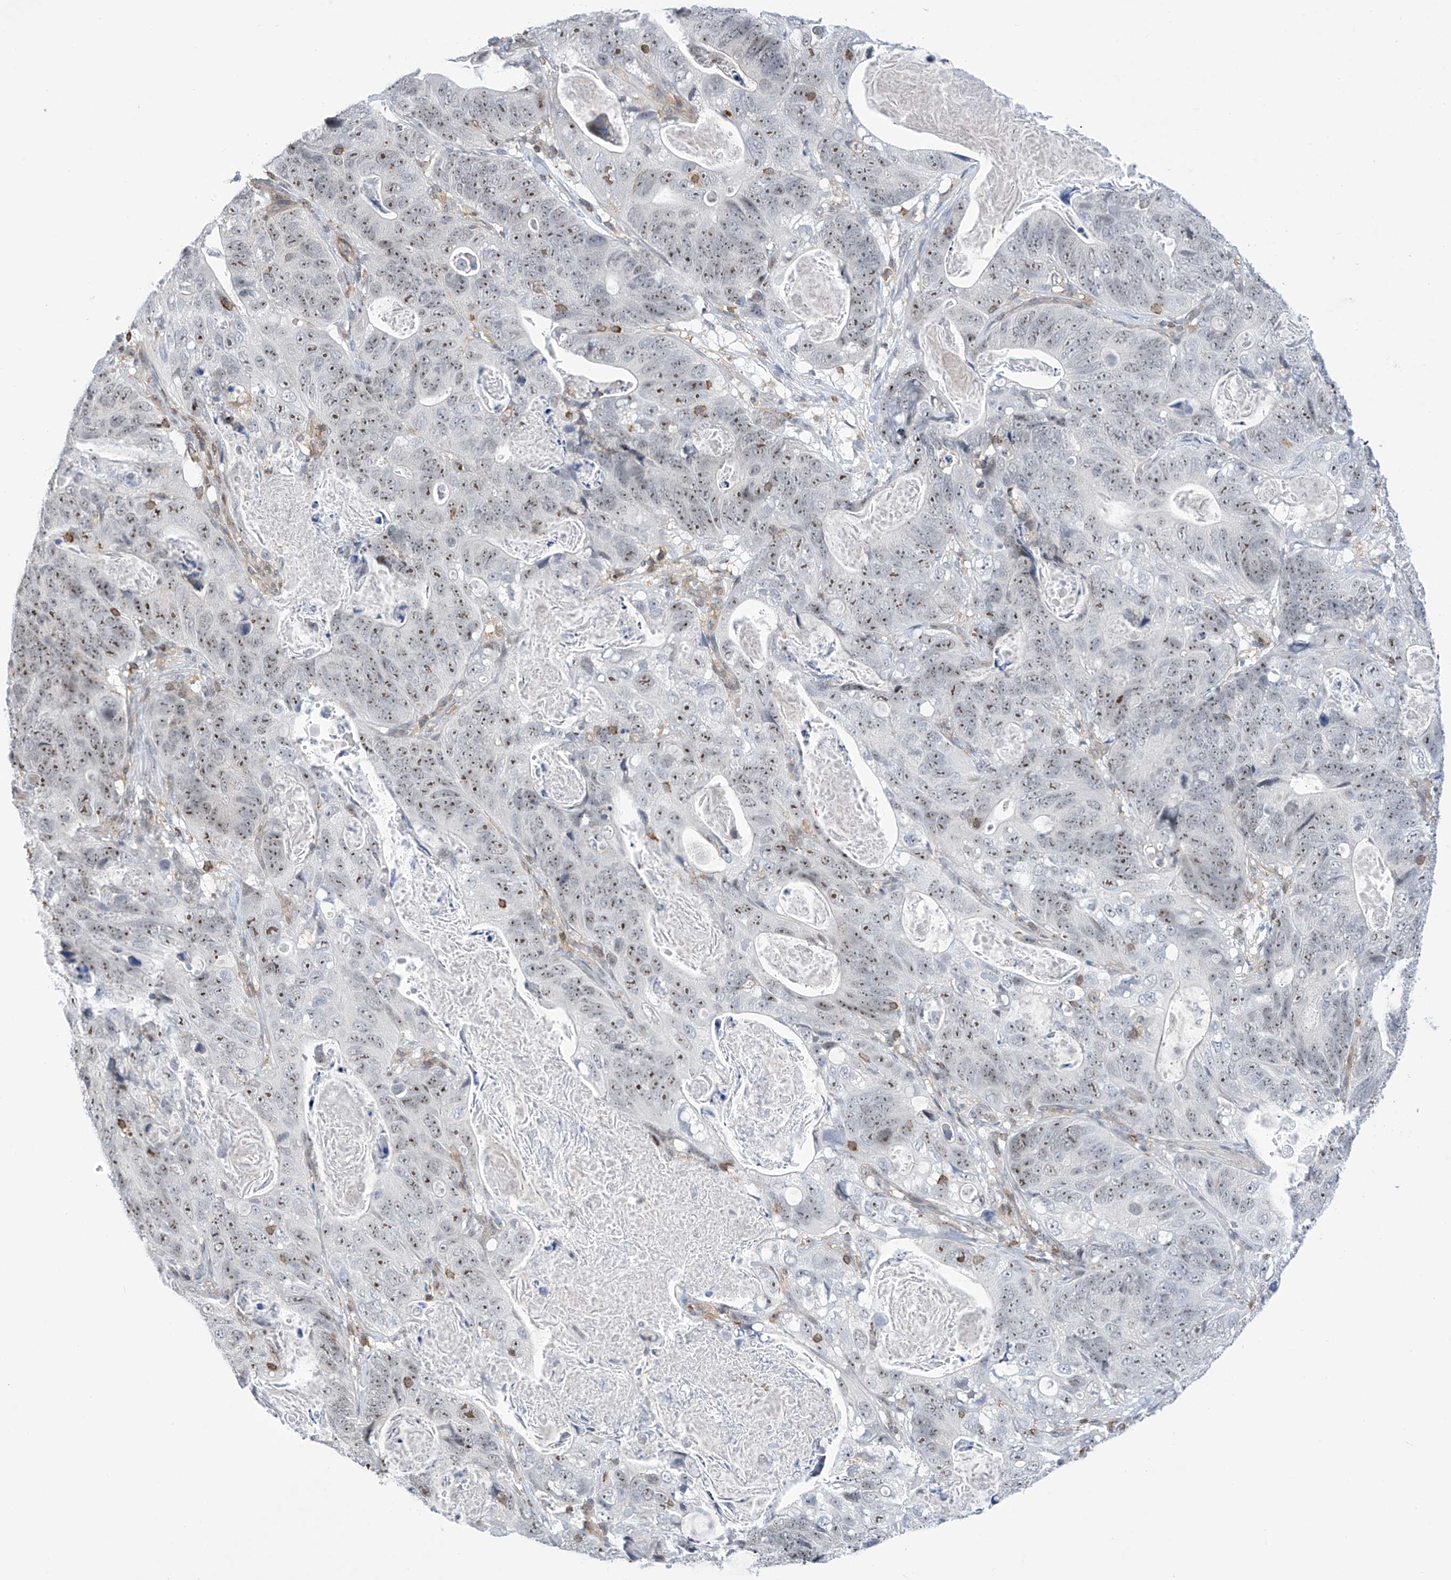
{"staining": {"intensity": "moderate", "quantity": "25%-75%", "location": "nuclear"}, "tissue": "stomach cancer", "cell_type": "Tumor cells", "image_type": "cancer", "snomed": [{"axis": "morphology", "description": "Normal tissue, NOS"}, {"axis": "morphology", "description": "Adenocarcinoma, NOS"}, {"axis": "topography", "description": "Stomach"}], "caption": "Protein staining of adenocarcinoma (stomach) tissue reveals moderate nuclear expression in about 25%-75% of tumor cells.", "gene": "MSL3", "patient": {"sex": "female", "age": 89}}